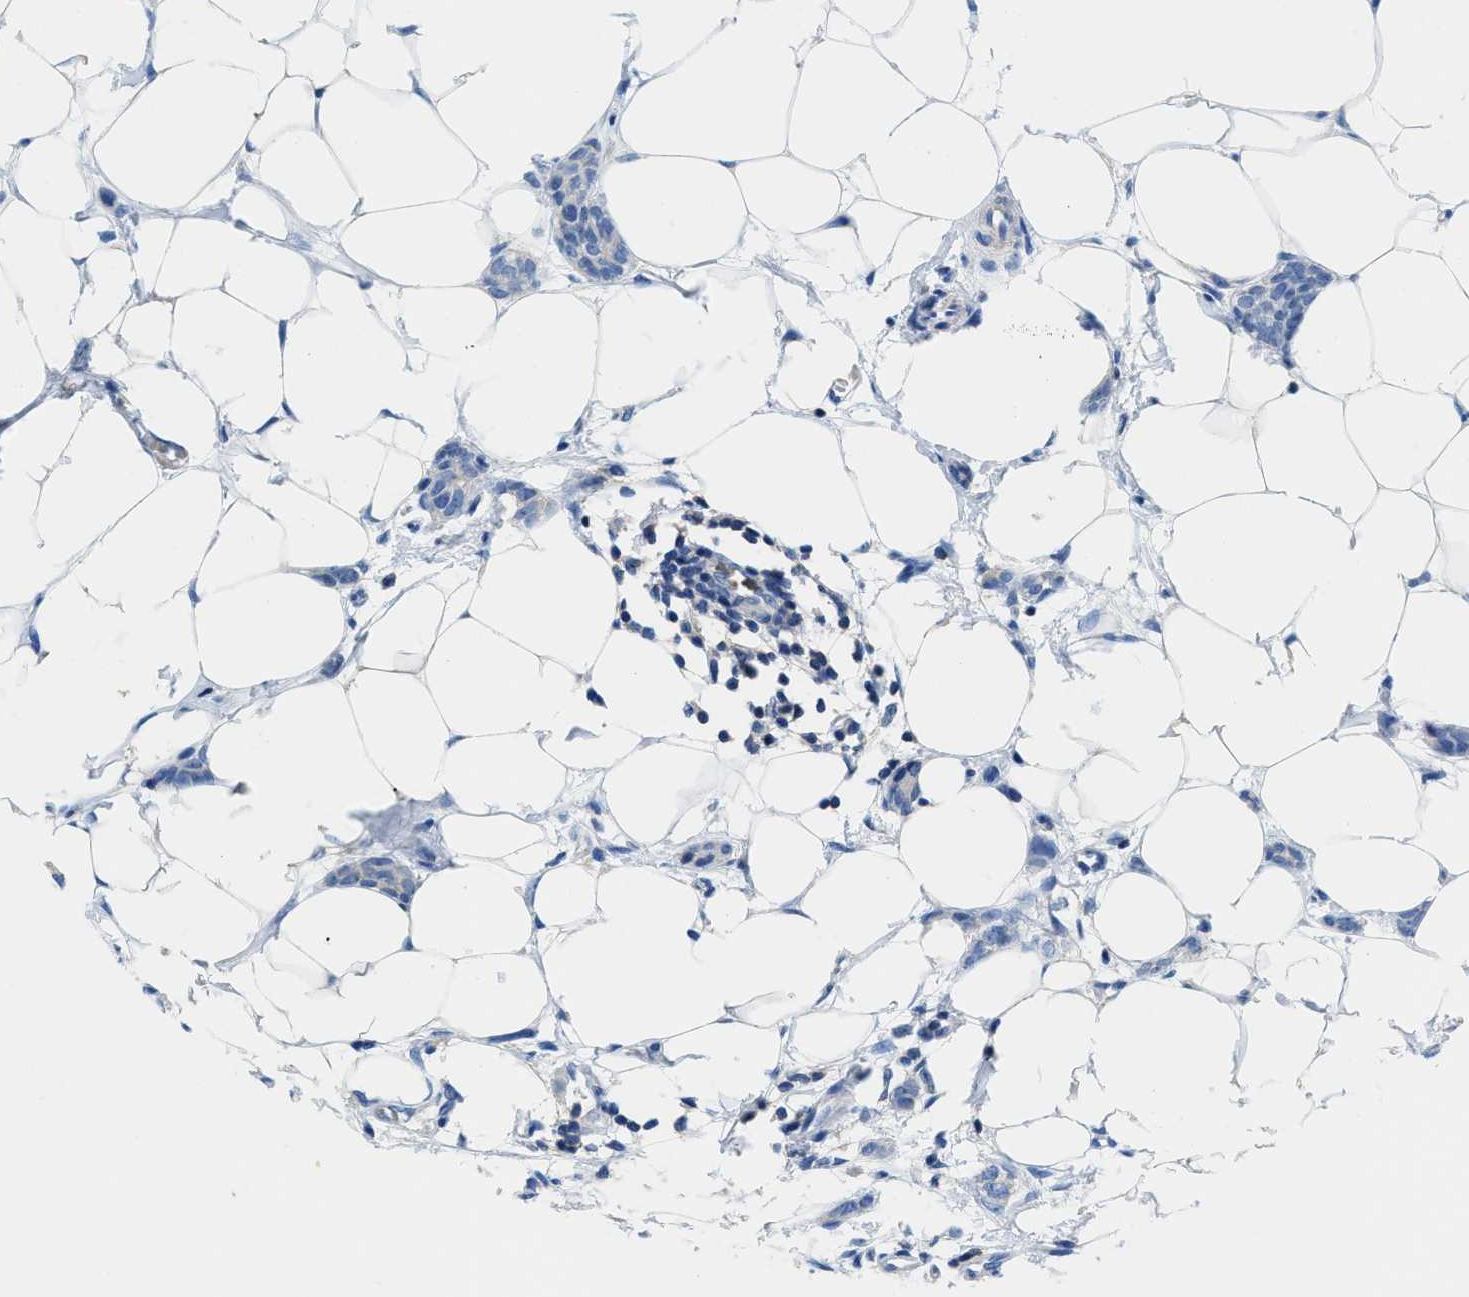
{"staining": {"intensity": "negative", "quantity": "none", "location": "none"}, "tissue": "breast cancer", "cell_type": "Tumor cells", "image_type": "cancer", "snomed": [{"axis": "morphology", "description": "Lobular carcinoma"}, {"axis": "topography", "description": "Skin"}, {"axis": "topography", "description": "Breast"}], "caption": "Tumor cells show no significant protein expression in breast cancer.", "gene": "NEB", "patient": {"sex": "female", "age": 46}}